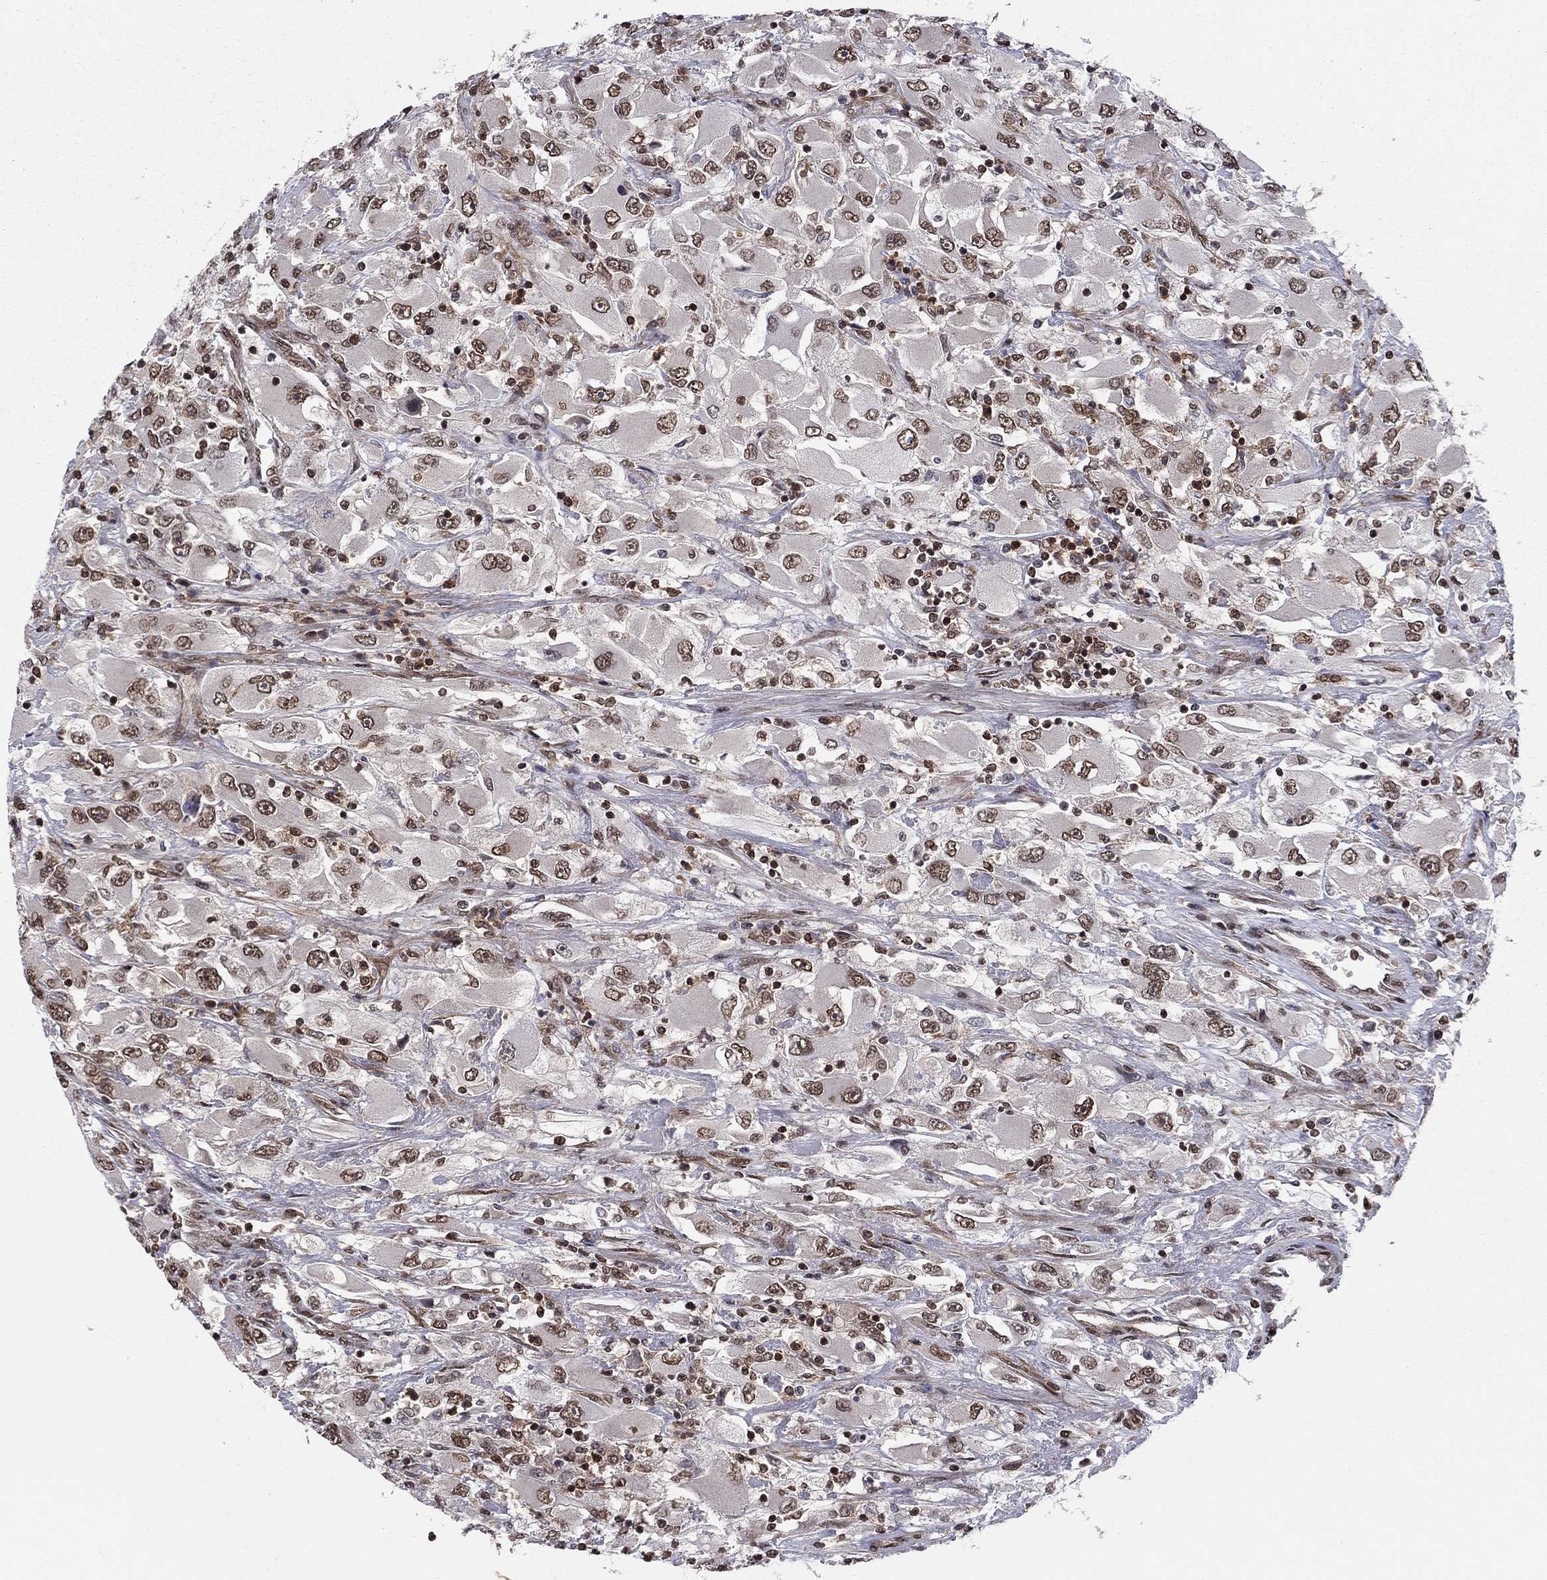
{"staining": {"intensity": "moderate", "quantity": ">75%", "location": "nuclear"}, "tissue": "renal cancer", "cell_type": "Tumor cells", "image_type": "cancer", "snomed": [{"axis": "morphology", "description": "Adenocarcinoma, NOS"}, {"axis": "topography", "description": "Kidney"}], "caption": "Renal adenocarcinoma stained with a brown dye shows moderate nuclear positive positivity in about >75% of tumor cells.", "gene": "SSX2IP", "patient": {"sex": "female", "age": 52}}